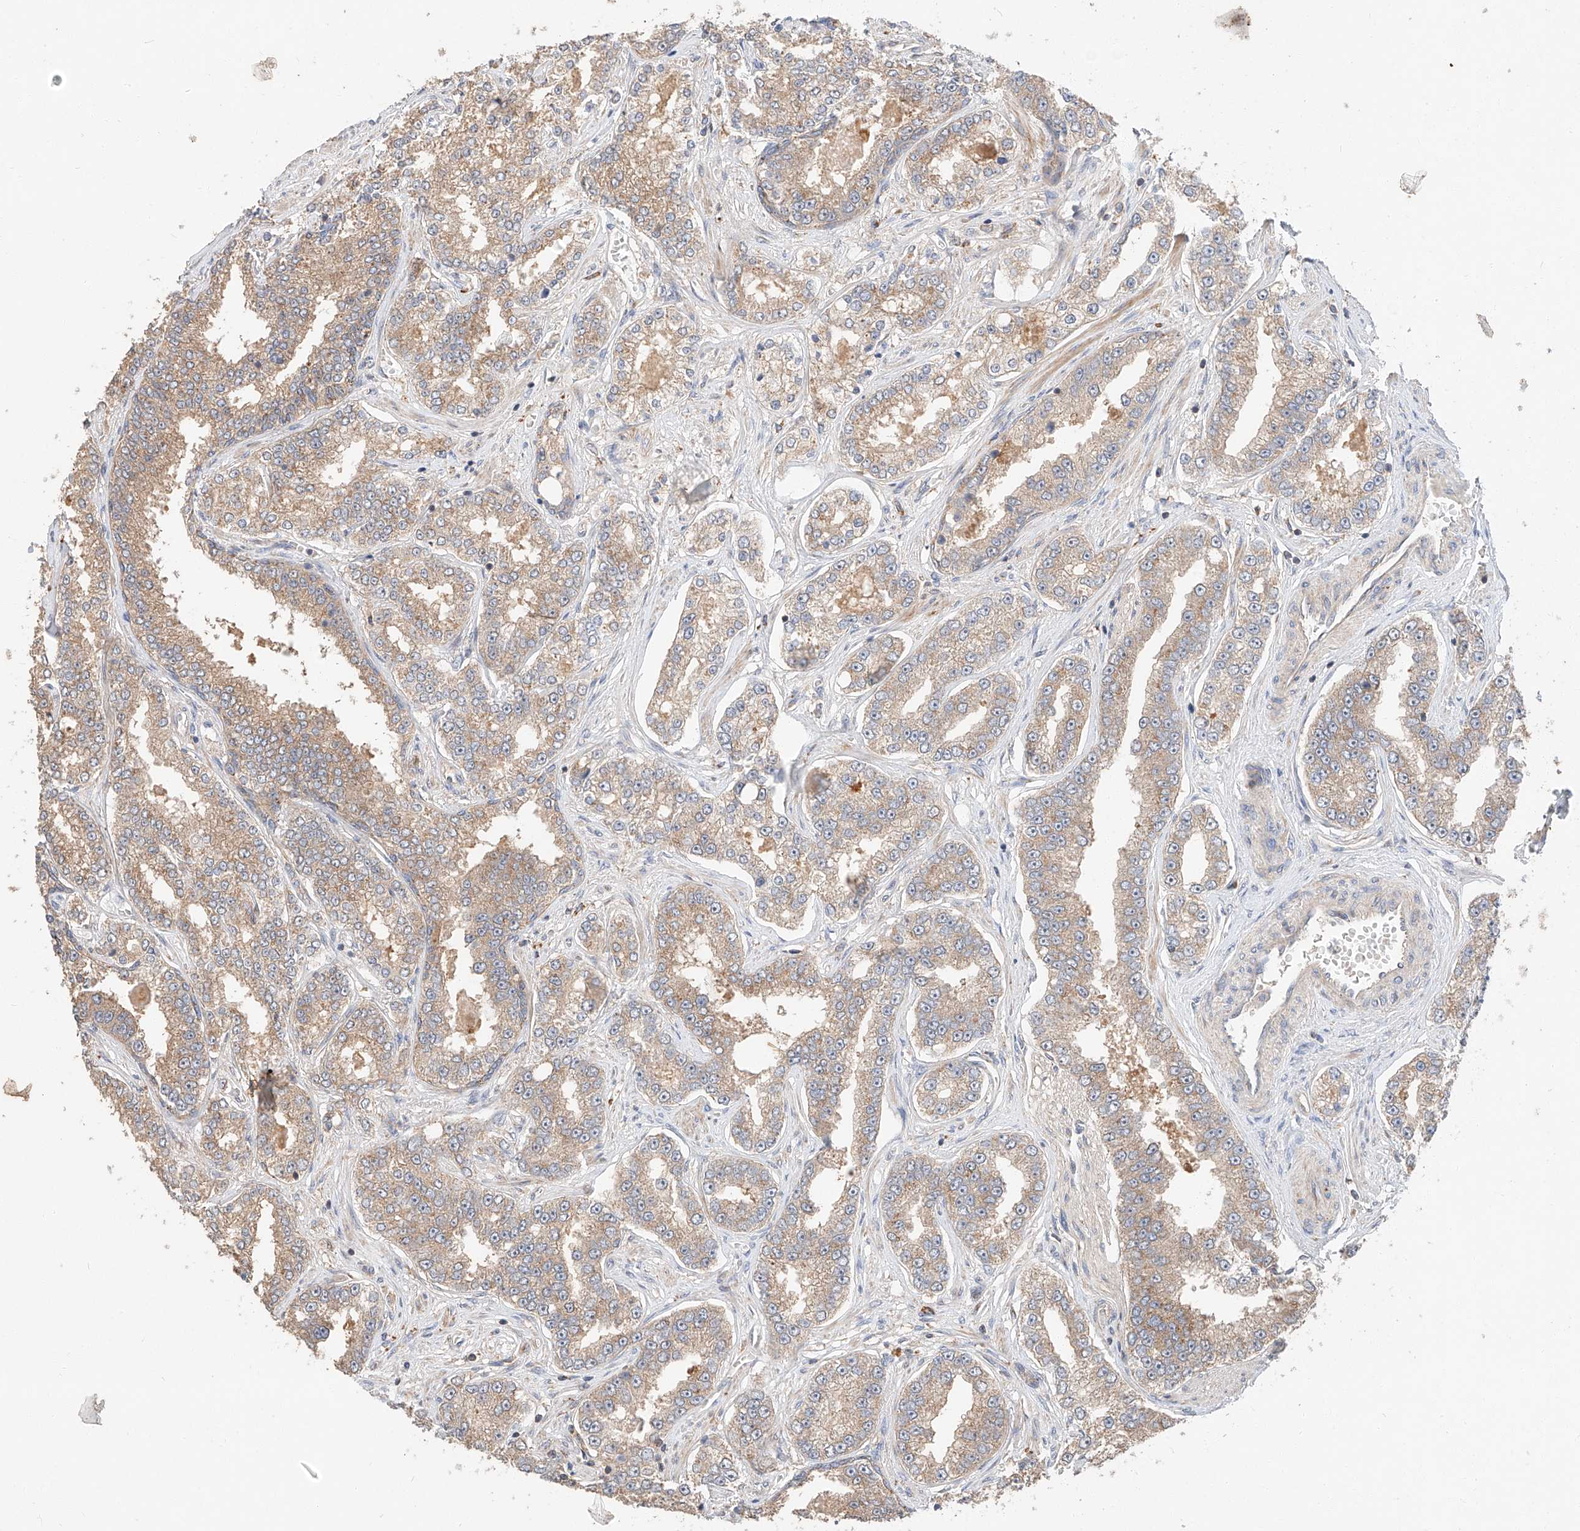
{"staining": {"intensity": "weak", "quantity": ">75%", "location": "cytoplasmic/membranous"}, "tissue": "prostate cancer", "cell_type": "Tumor cells", "image_type": "cancer", "snomed": [{"axis": "morphology", "description": "Normal tissue, NOS"}, {"axis": "morphology", "description": "Adenocarcinoma, High grade"}, {"axis": "topography", "description": "Prostate"}], "caption": "DAB (3,3'-diaminobenzidine) immunohistochemical staining of prostate cancer (adenocarcinoma (high-grade)) exhibits weak cytoplasmic/membranous protein positivity in approximately >75% of tumor cells. The staining was performed using DAB (3,3'-diaminobenzidine) to visualize the protein expression in brown, while the nuclei were stained in blue with hematoxylin (Magnification: 20x).", "gene": "XPNPEP1", "patient": {"sex": "male", "age": 83}}